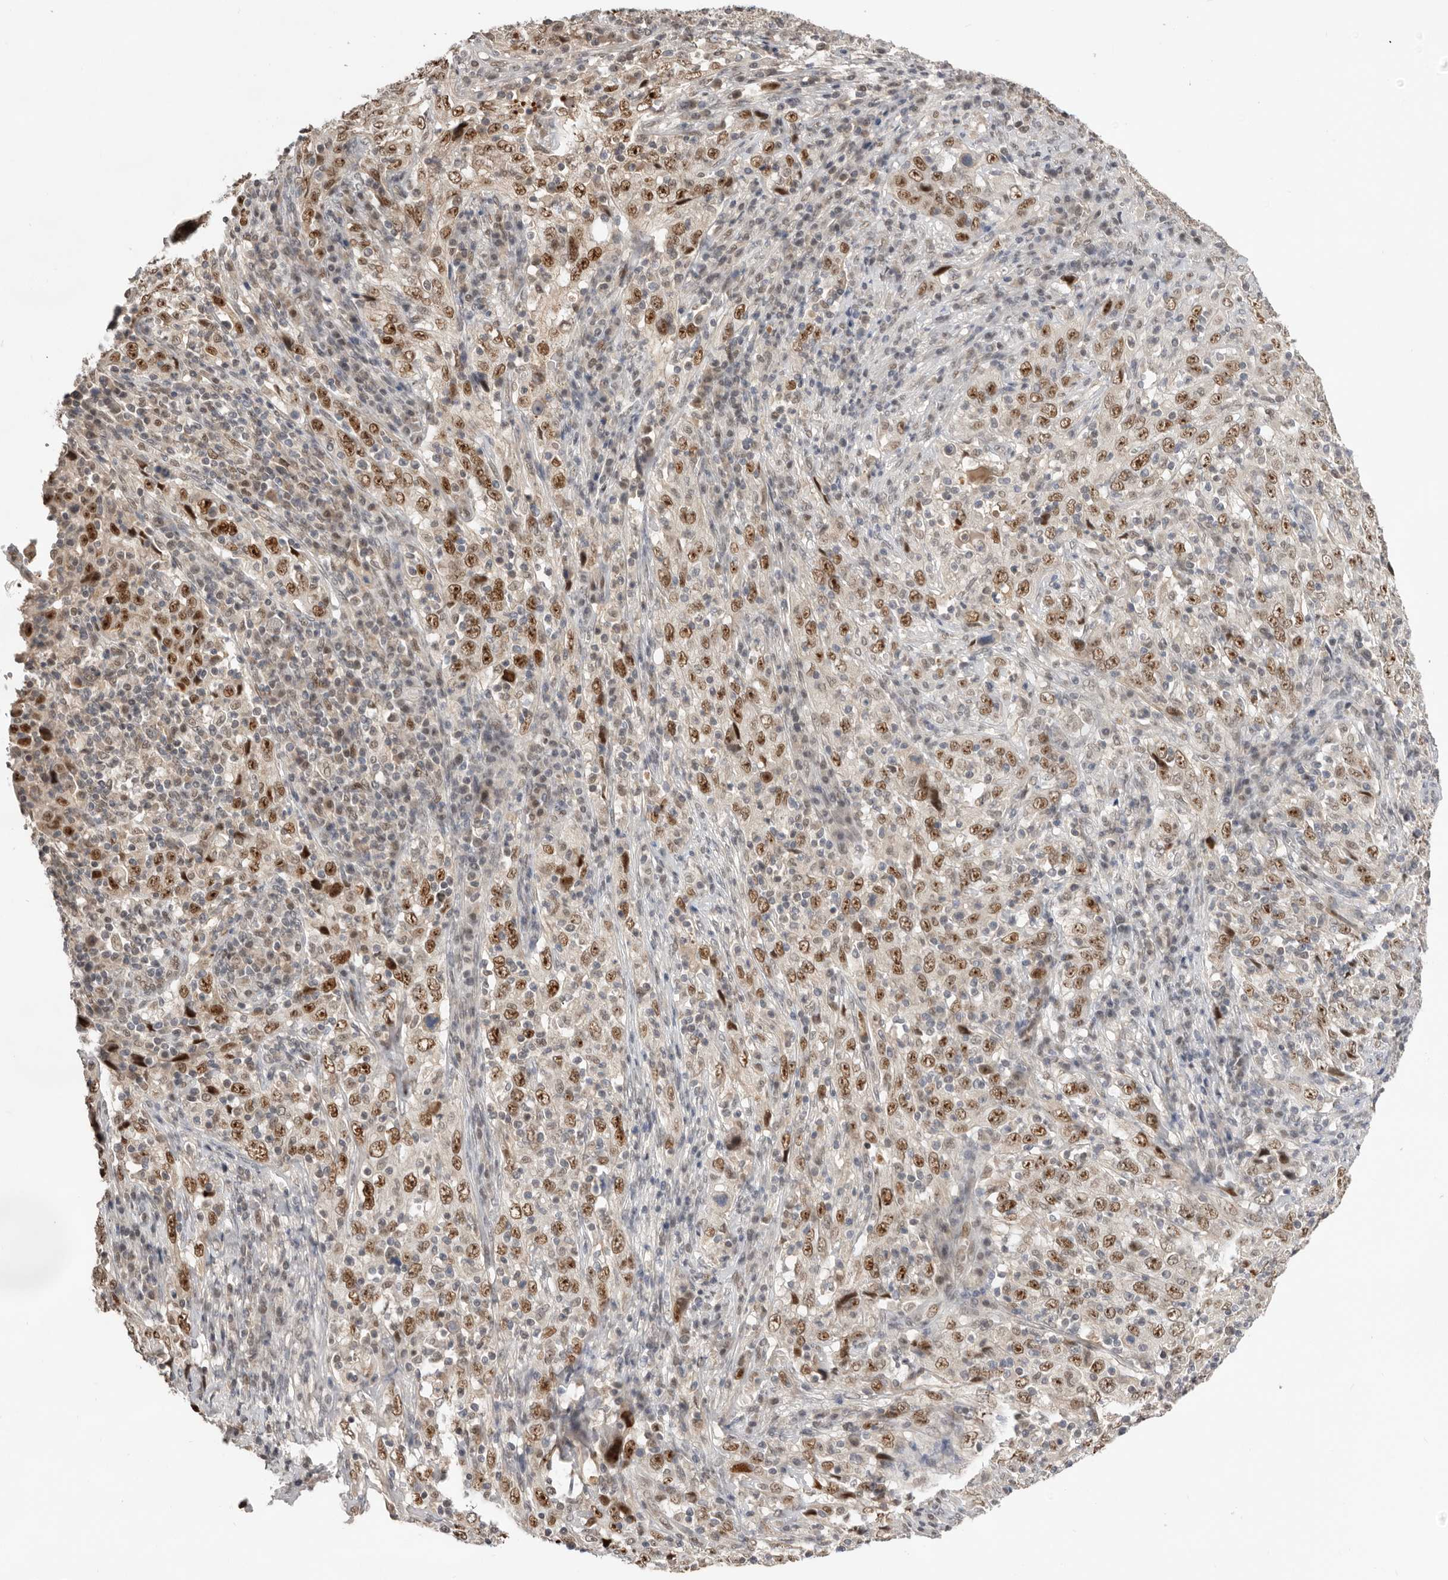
{"staining": {"intensity": "strong", "quantity": ">75%", "location": "nuclear"}, "tissue": "cervical cancer", "cell_type": "Tumor cells", "image_type": "cancer", "snomed": [{"axis": "morphology", "description": "Squamous cell carcinoma, NOS"}, {"axis": "topography", "description": "Cervix"}], "caption": "Human cervical cancer stained with a protein marker shows strong staining in tumor cells.", "gene": "BRCA2", "patient": {"sex": "female", "age": 46}}